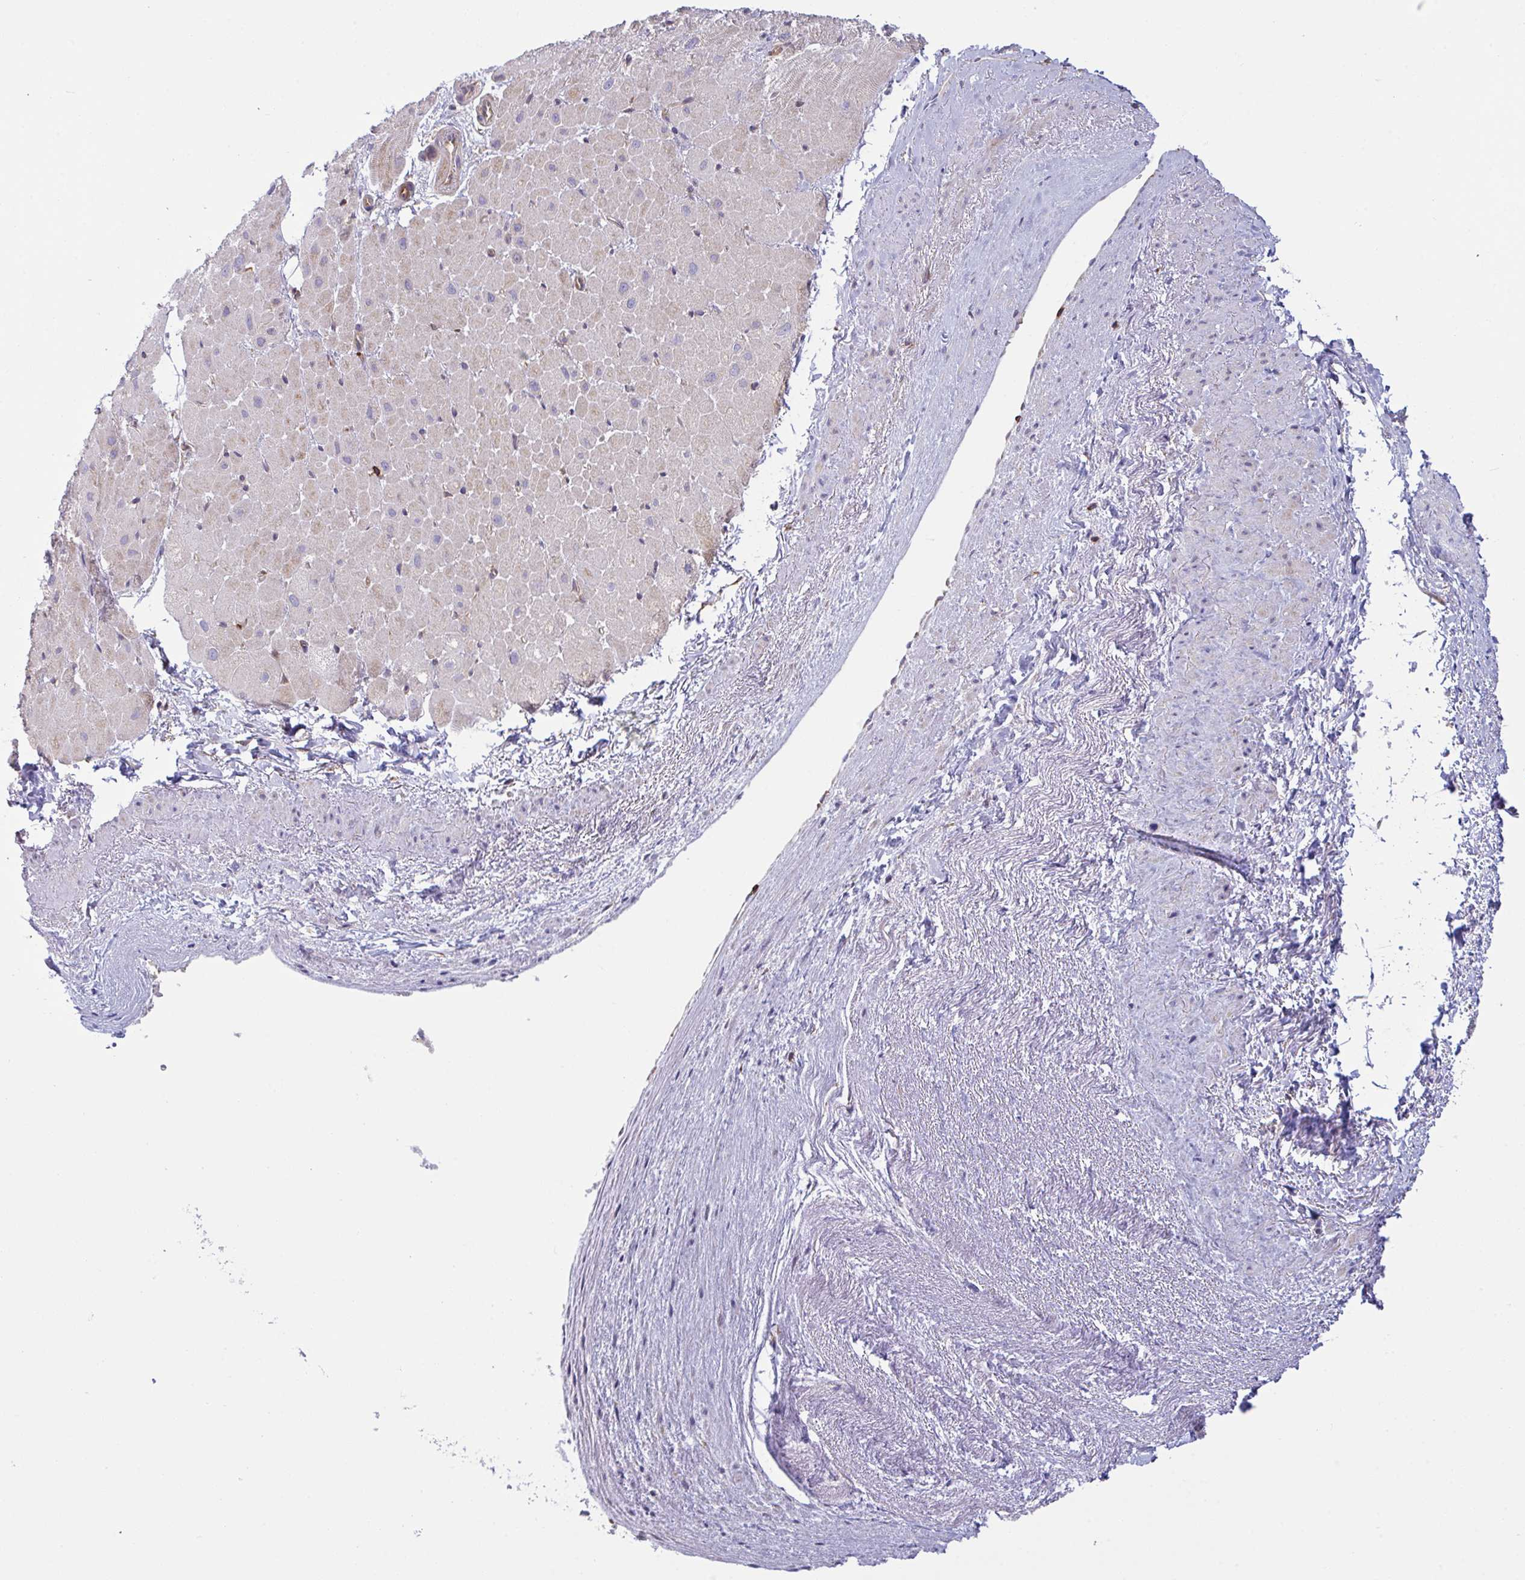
{"staining": {"intensity": "weak", "quantity": "<25%", "location": "cytoplasmic/membranous"}, "tissue": "heart muscle", "cell_type": "Cardiomyocytes", "image_type": "normal", "snomed": [{"axis": "morphology", "description": "Normal tissue, NOS"}, {"axis": "topography", "description": "Heart"}], "caption": "The photomicrograph shows no significant expression in cardiomyocytes of heart muscle. The staining was performed using DAB (3,3'-diaminobenzidine) to visualize the protein expression in brown, while the nuclei were stained in blue with hematoxylin (Magnification: 20x).", "gene": "TSC22D3", "patient": {"sex": "male", "age": 62}}